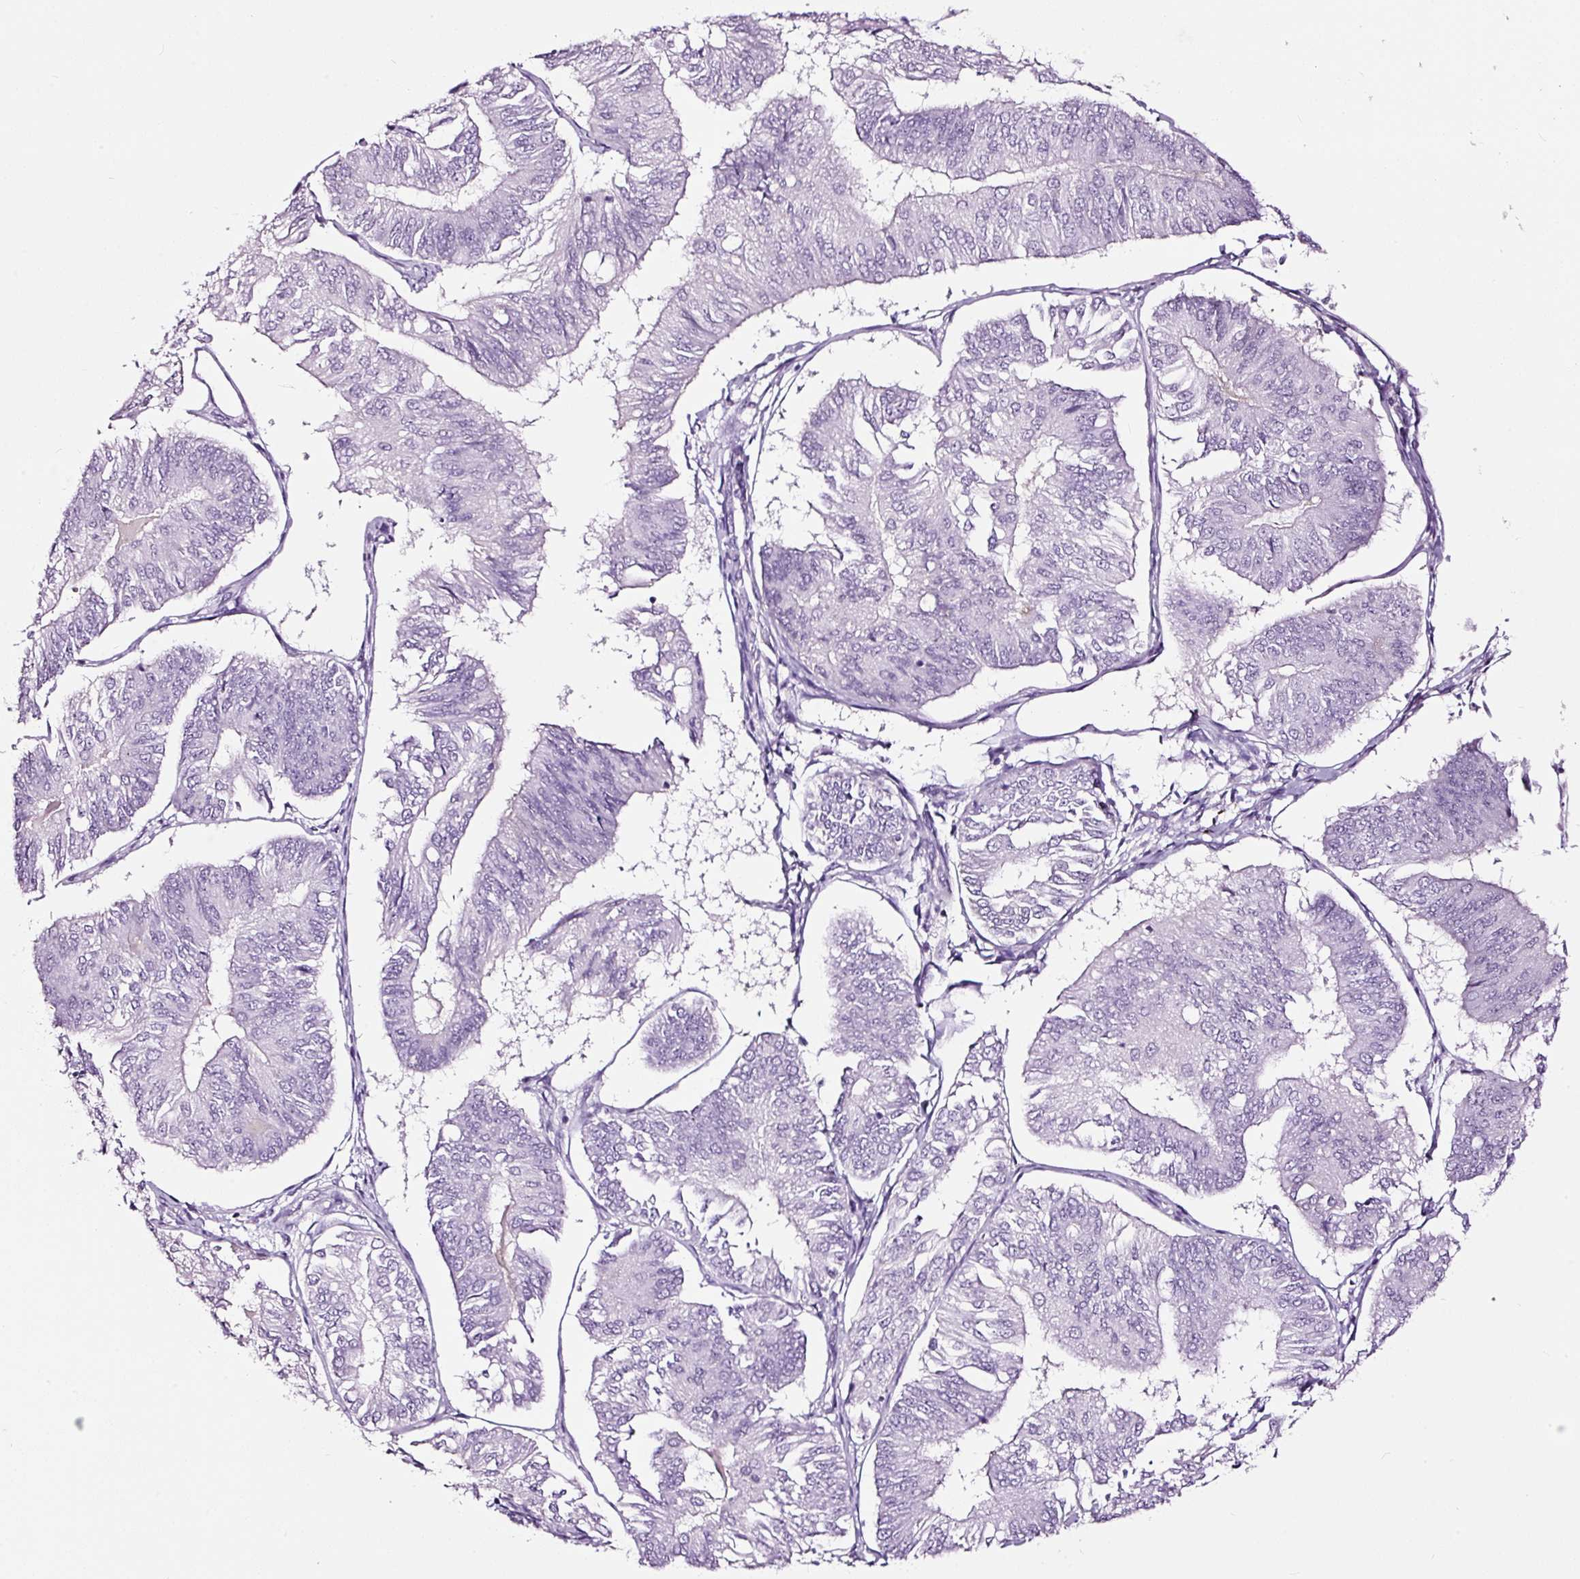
{"staining": {"intensity": "negative", "quantity": "none", "location": "none"}, "tissue": "endometrial cancer", "cell_type": "Tumor cells", "image_type": "cancer", "snomed": [{"axis": "morphology", "description": "Adenocarcinoma, NOS"}, {"axis": "topography", "description": "Endometrium"}], "caption": "There is no significant expression in tumor cells of endometrial adenocarcinoma.", "gene": "LAMP3", "patient": {"sex": "female", "age": 58}}